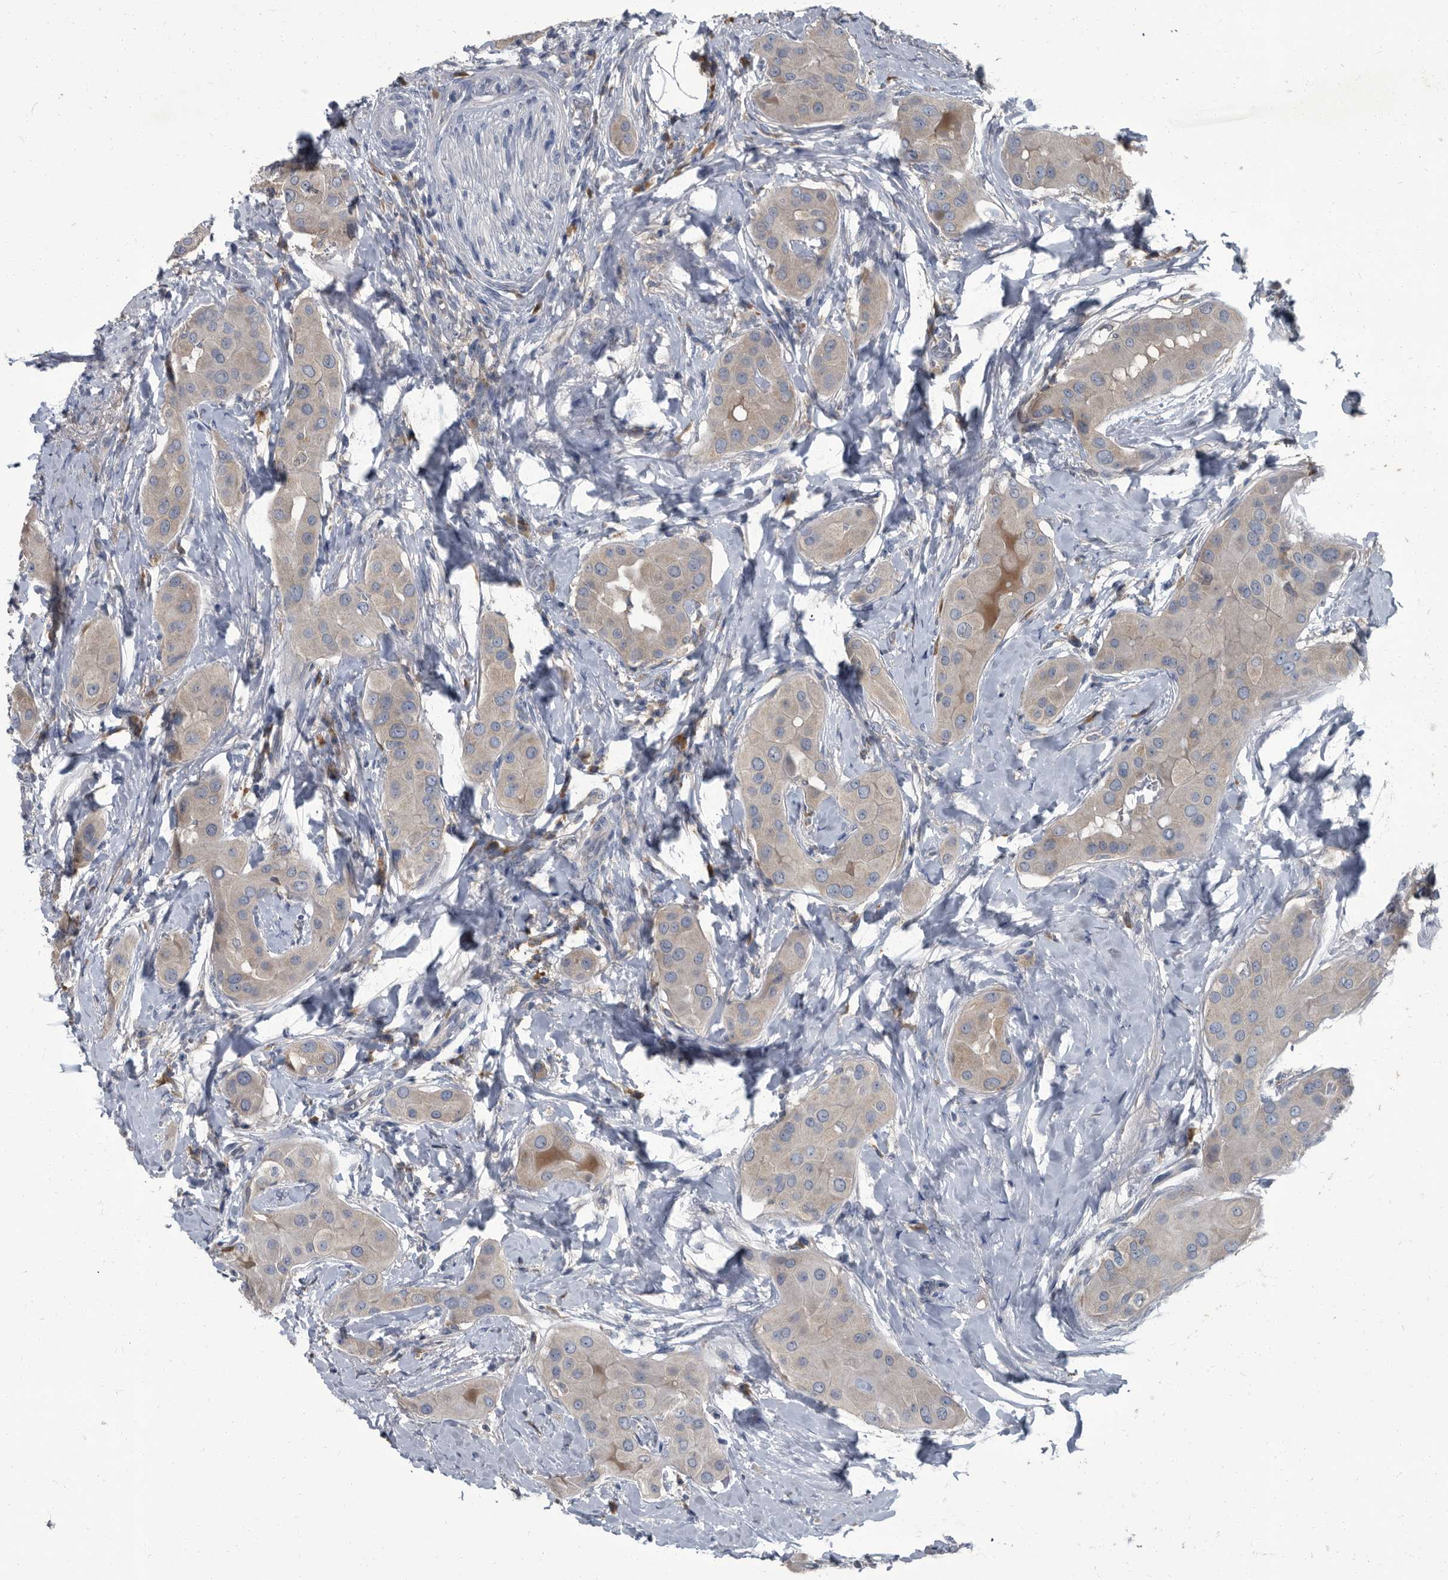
{"staining": {"intensity": "weak", "quantity": ">75%", "location": "cytoplasmic/membranous"}, "tissue": "thyroid cancer", "cell_type": "Tumor cells", "image_type": "cancer", "snomed": [{"axis": "morphology", "description": "Papillary adenocarcinoma, NOS"}, {"axis": "topography", "description": "Thyroid gland"}], "caption": "Protein expression analysis of human thyroid cancer (papillary adenocarcinoma) reveals weak cytoplasmic/membranous expression in about >75% of tumor cells.", "gene": "CDV3", "patient": {"sex": "male", "age": 33}}